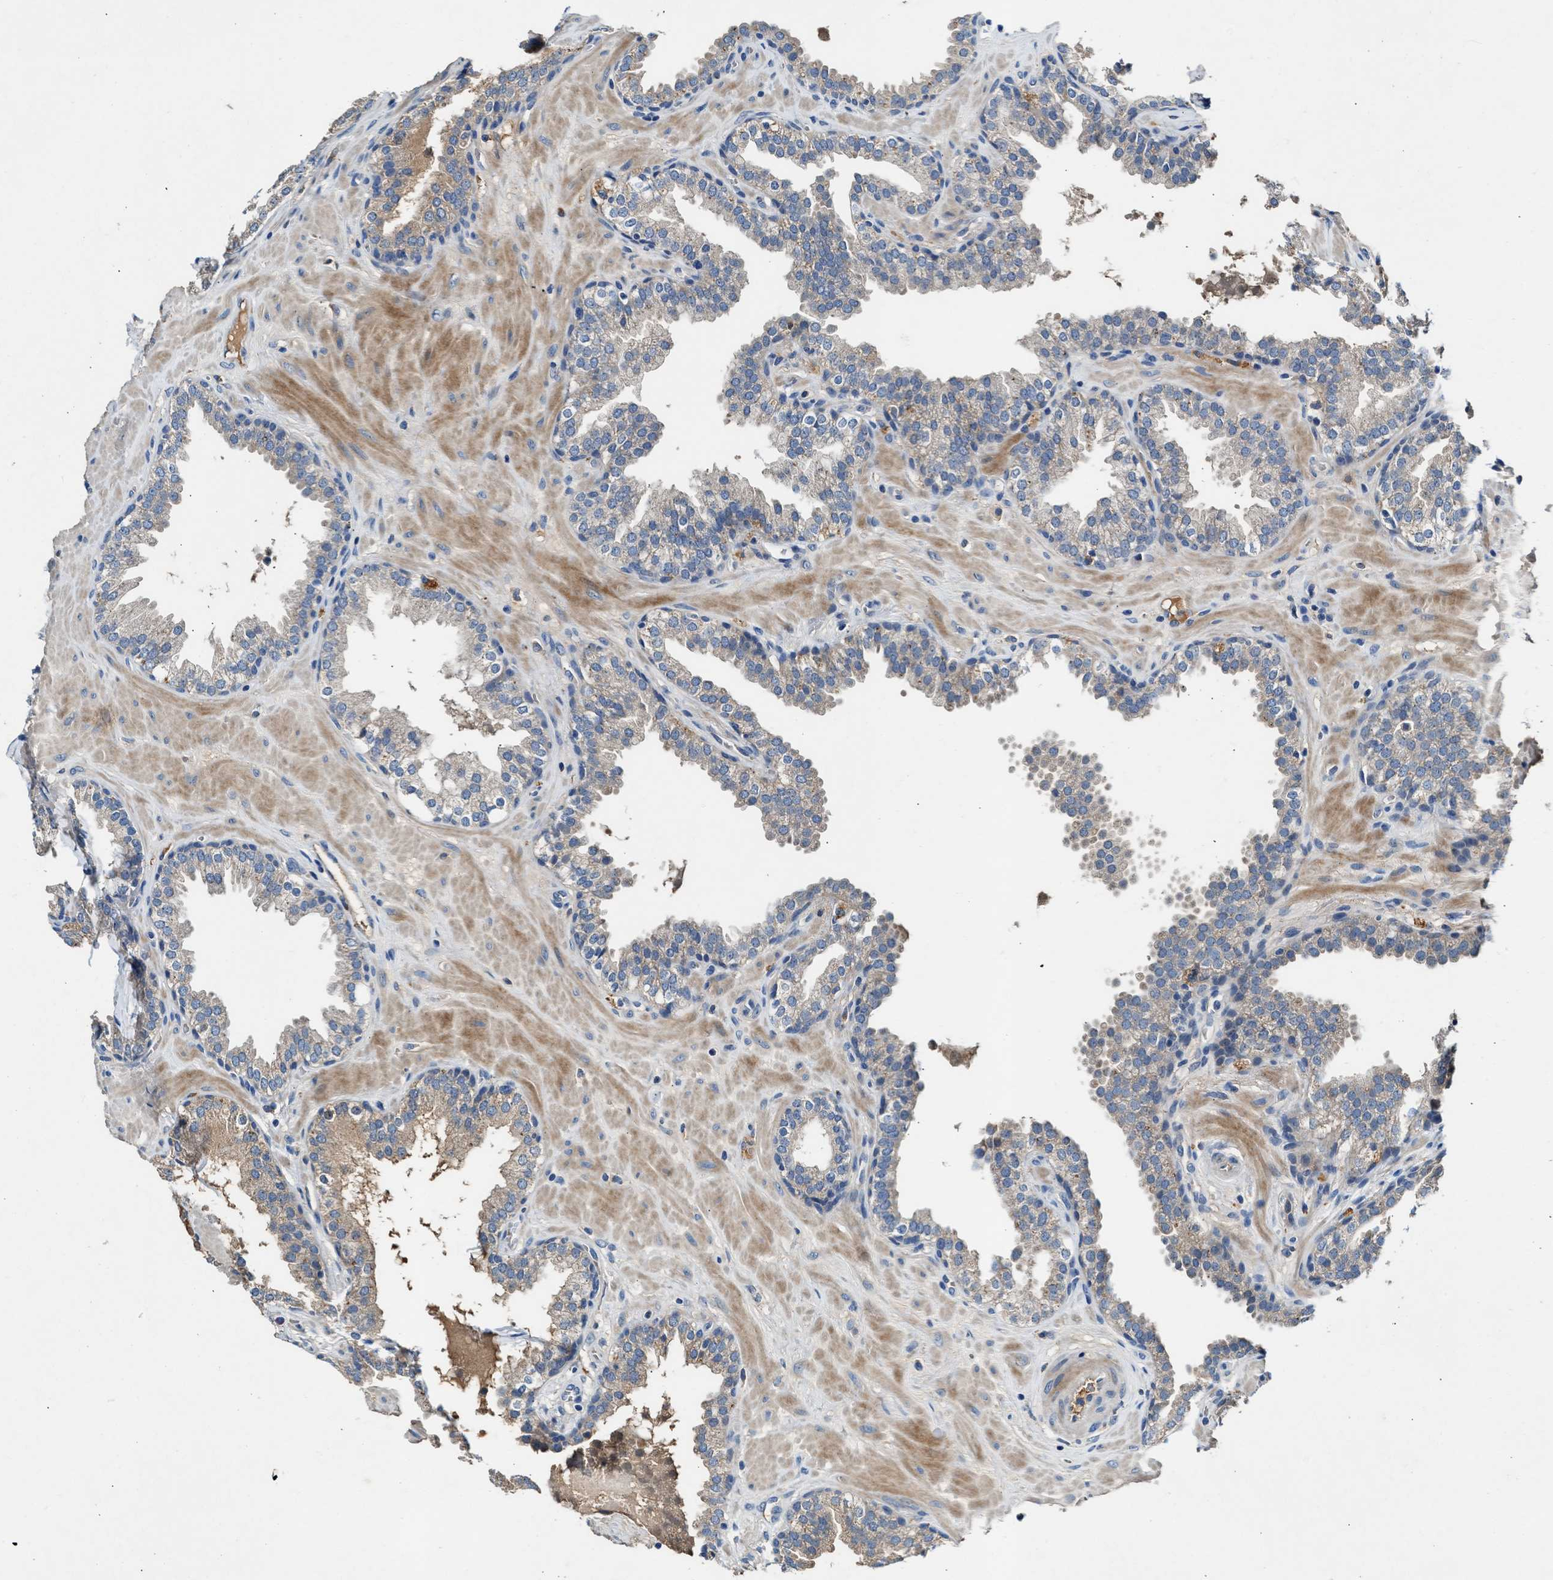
{"staining": {"intensity": "weak", "quantity": "<25%", "location": "cytoplasmic/membranous"}, "tissue": "prostate", "cell_type": "Glandular cells", "image_type": "normal", "snomed": [{"axis": "morphology", "description": "Normal tissue, NOS"}, {"axis": "topography", "description": "Prostate"}], "caption": "Immunohistochemistry (IHC) of normal human prostate exhibits no positivity in glandular cells.", "gene": "RWDD2B", "patient": {"sex": "male", "age": 51}}